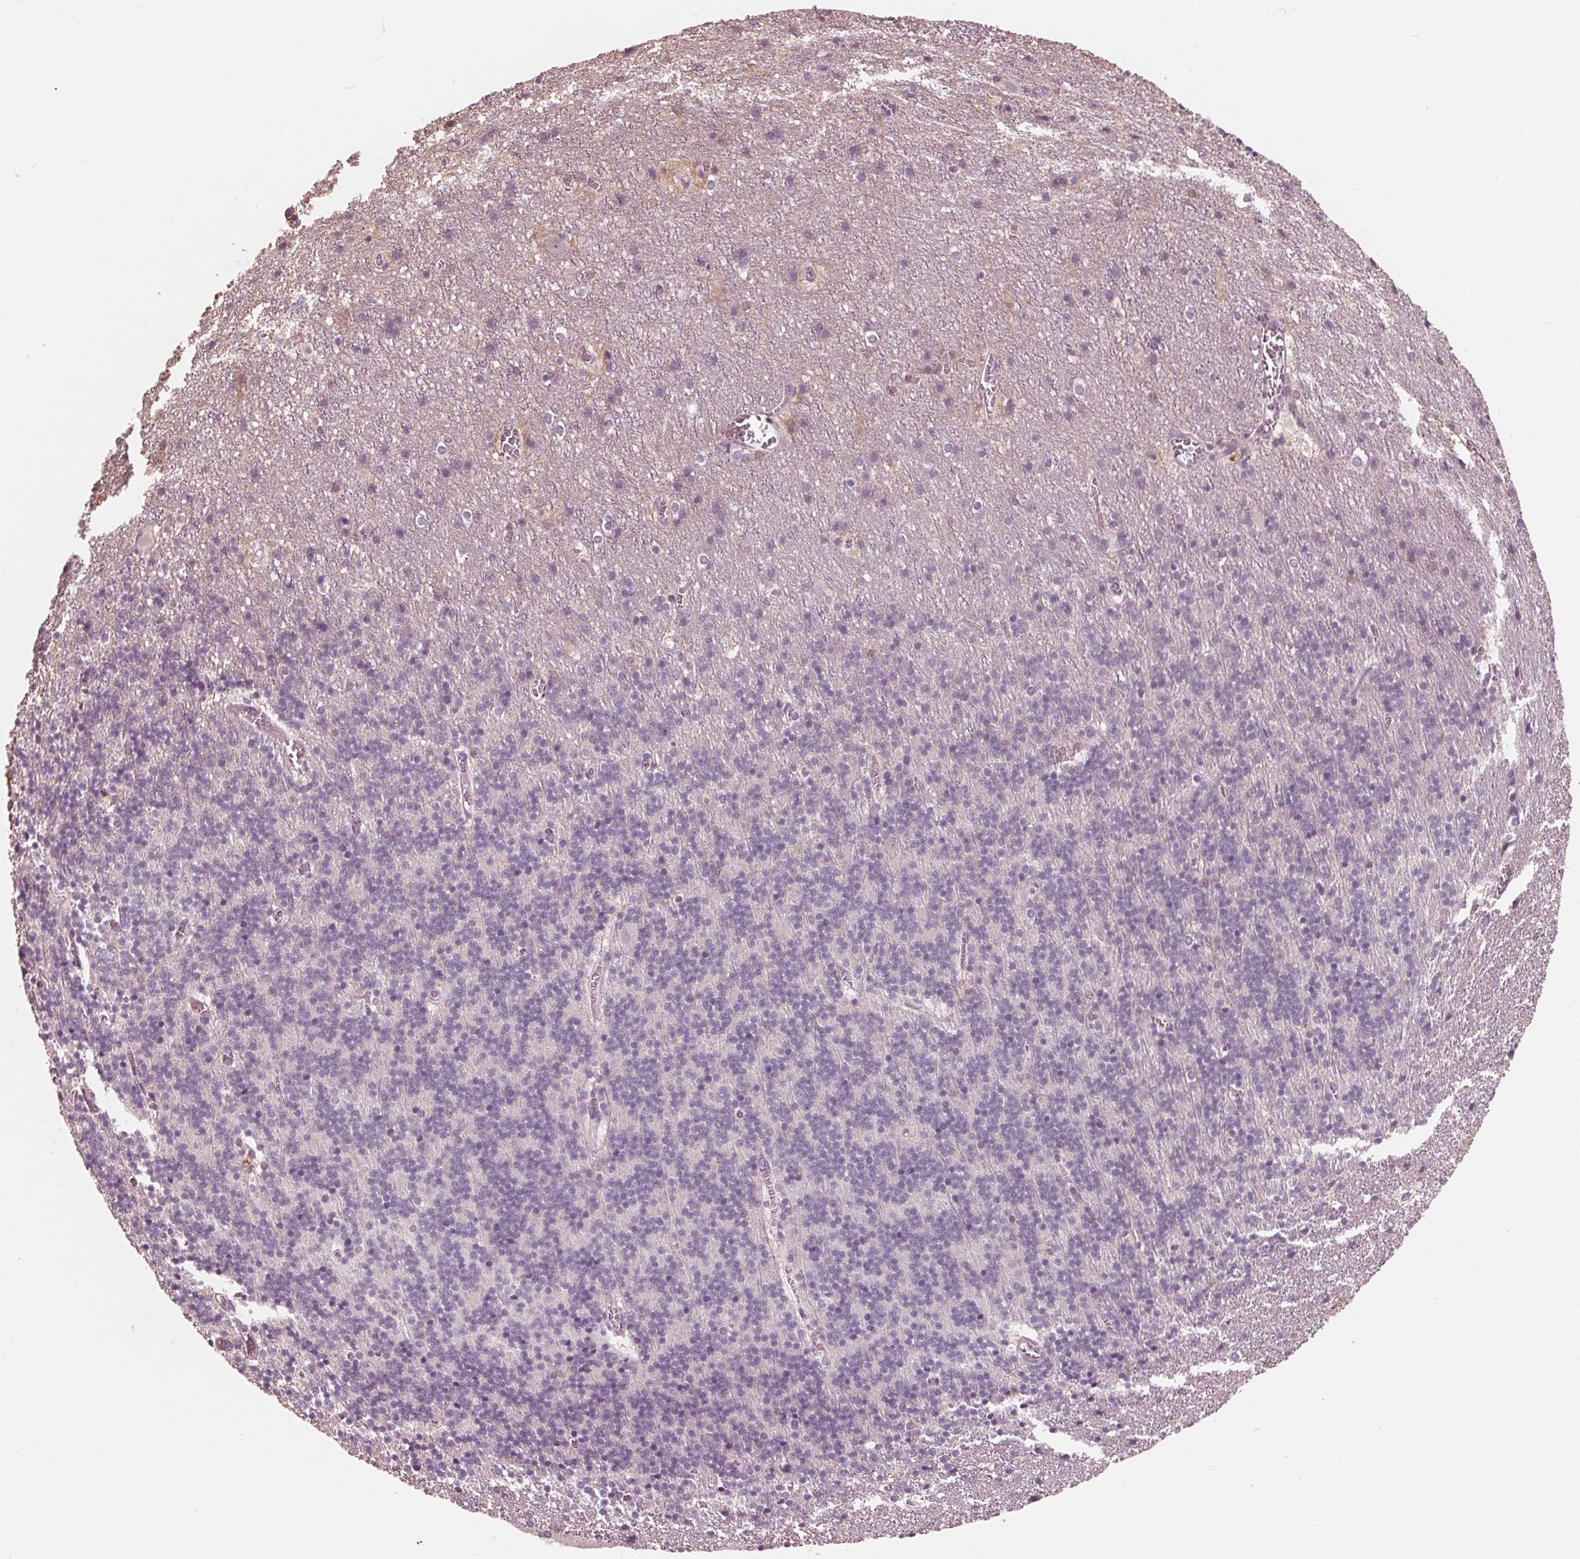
{"staining": {"intensity": "negative", "quantity": "none", "location": "none"}, "tissue": "cerebellum", "cell_type": "Cells in granular layer", "image_type": "normal", "snomed": [{"axis": "morphology", "description": "Normal tissue, NOS"}, {"axis": "topography", "description": "Cerebellum"}], "caption": "The immunohistochemistry (IHC) histopathology image has no significant expression in cells in granular layer of cerebellum.", "gene": "ING3", "patient": {"sex": "male", "age": 70}}